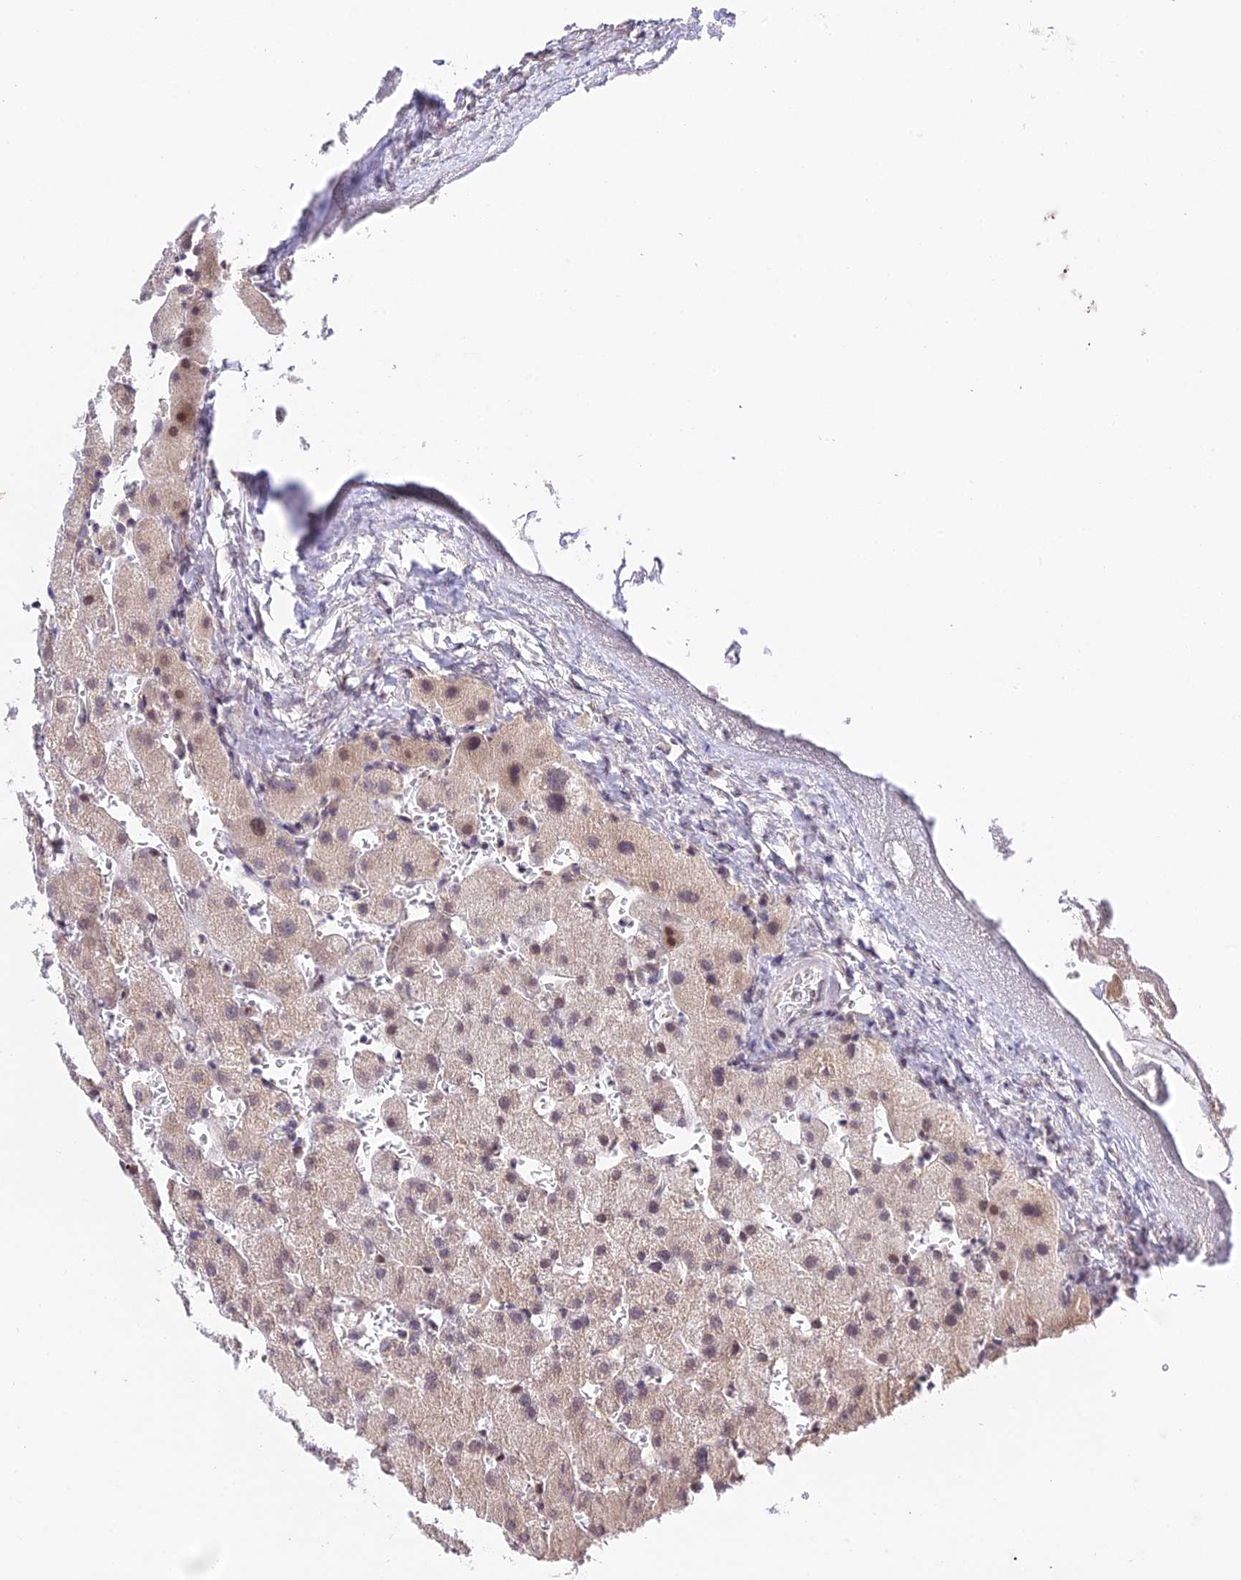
{"staining": {"intensity": "weak", "quantity": "25%-75%", "location": "cytoplasmic/membranous,nuclear"}, "tissue": "liver", "cell_type": "Hepatocytes", "image_type": "normal", "snomed": [{"axis": "morphology", "description": "Normal tissue, NOS"}, {"axis": "topography", "description": "Liver"}], "caption": "Protein expression analysis of normal liver displays weak cytoplasmic/membranous,nuclear positivity in approximately 25%-75% of hepatocytes.", "gene": "TEKT1", "patient": {"sex": "female", "age": 63}}